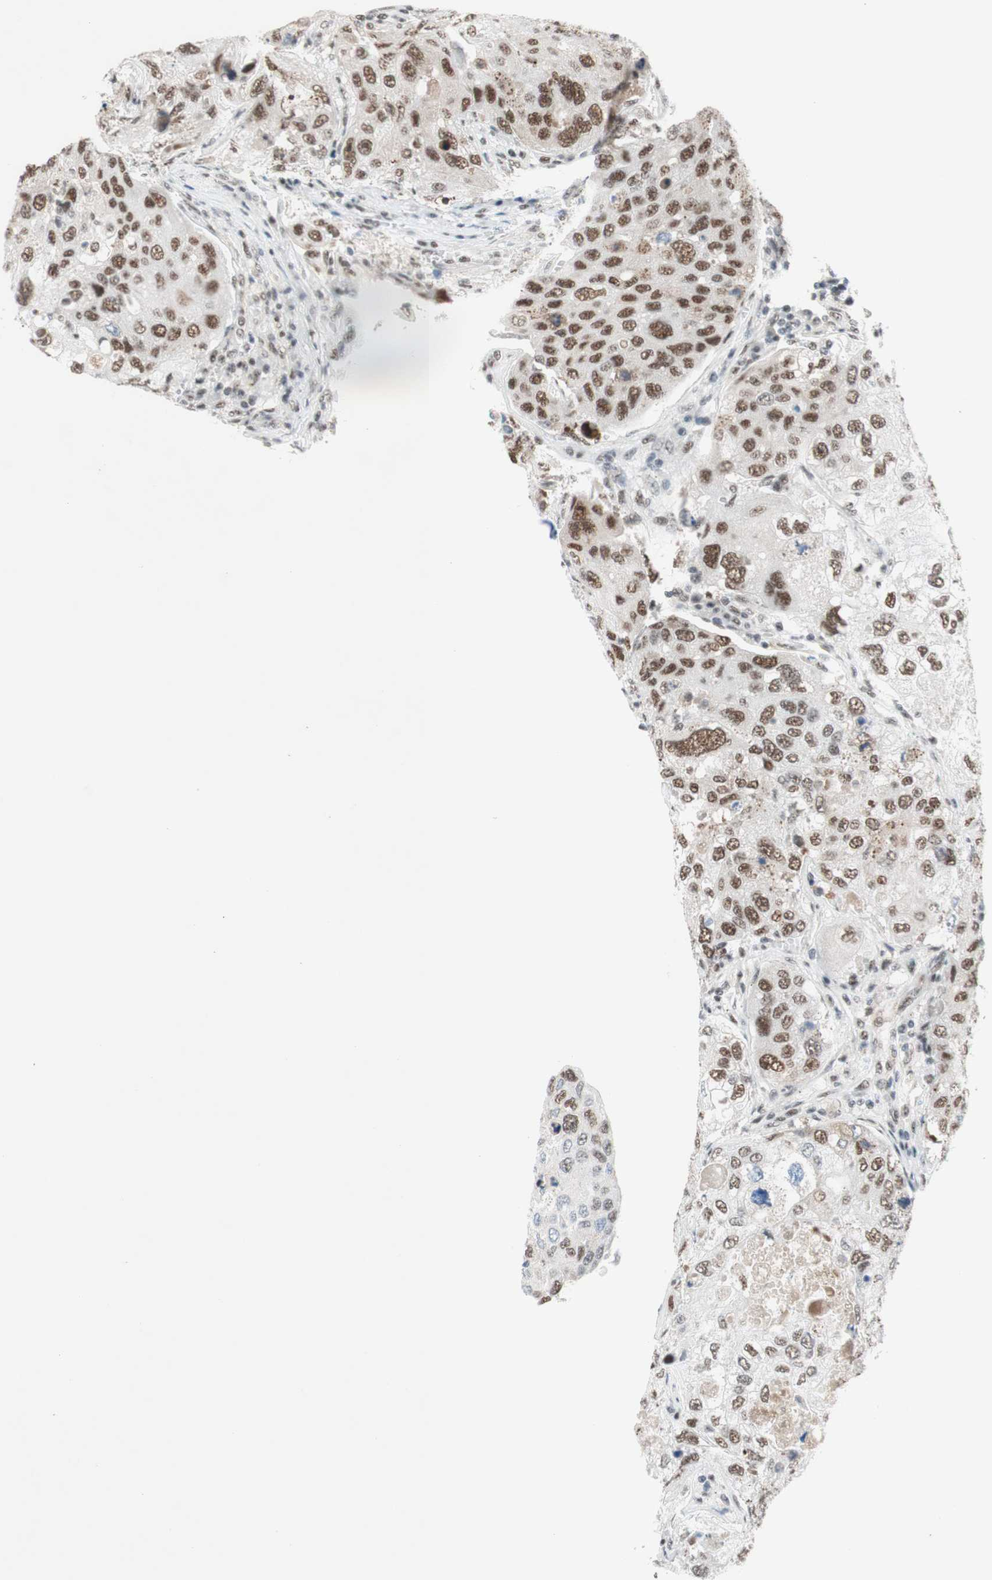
{"staining": {"intensity": "moderate", "quantity": "25%-75%", "location": "nuclear"}, "tissue": "urothelial cancer", "cell_type": "Tumor cells", "image_type": "cancer", "snomed": [{"axis": "morphology", "description": "Urothelial carcinoma, High grade"}, {"axis": "topography", "description": "Lymph node"}, {"axis": "topography", "description": "Urinary bladder"}], "caption": "About 25%-75% of tumor cells in human urothelial carcinoma (high-grade) exhibit moderate nuclear protein expression as visualized by brown immunohistochemical staining.", "gene": "PRPF19", "patient": {"sex": "male", "age": 51}}